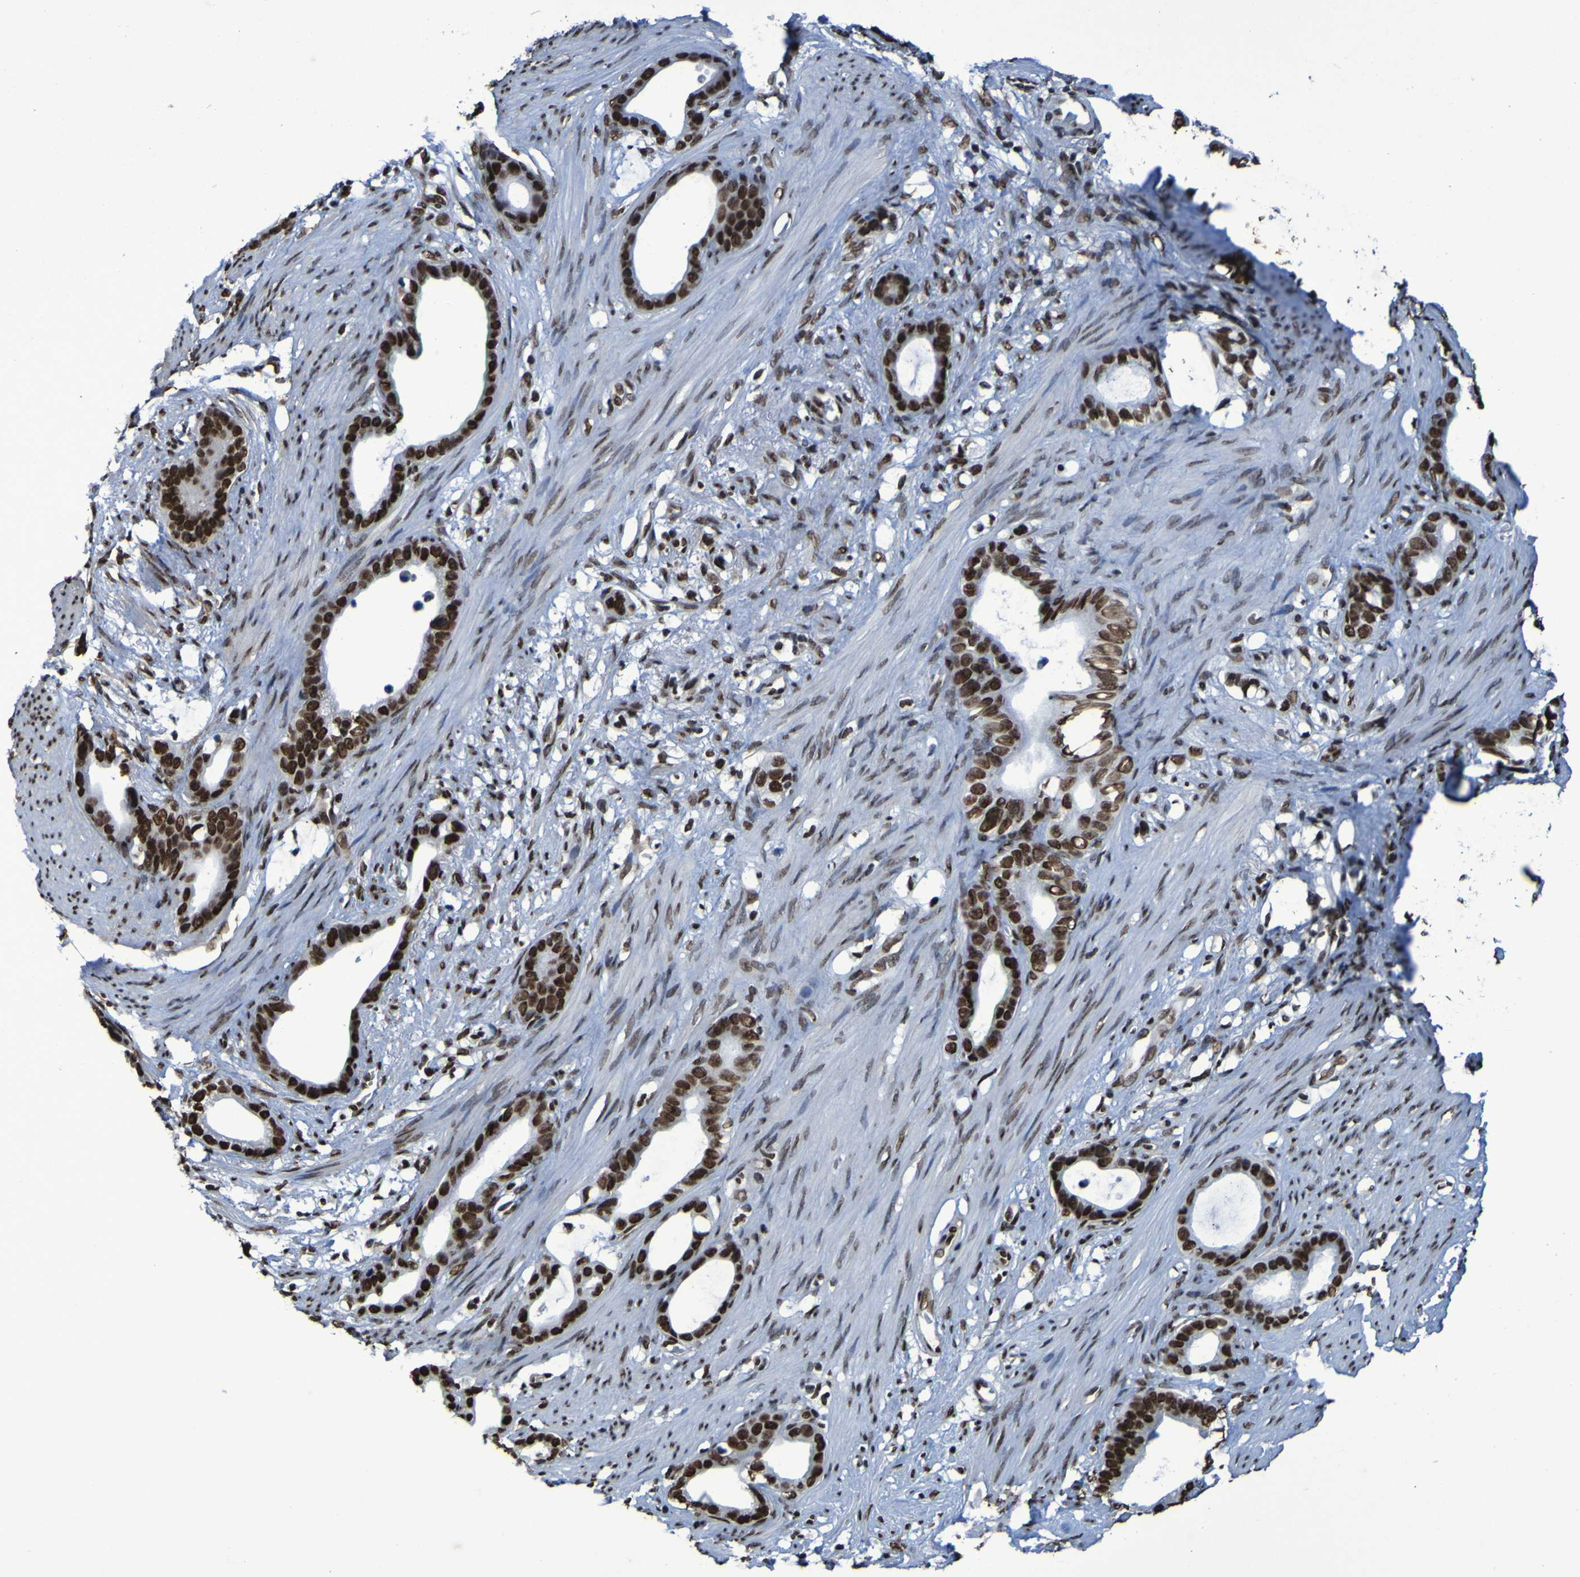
{"staining": {"intensity": "strong", "quantity": ">75%", "location": "nuclear"}, "tissue": "stomach cancer", "cell_type": "Tumor cells", "image_type": "cancer", "snomed": [{"axis": "morphology", "description": "Adenocarcinoma, NOS"}, {"axis": "topography", "description": "Stomach"}], "caption": "Stomach cancer was stained to show a protein in brown. There is high levels of strong nuclear positivity in about >75% of tumor cells.", "gene": "HNRNPR", "patient": {"sex": "female", "age": 75}}